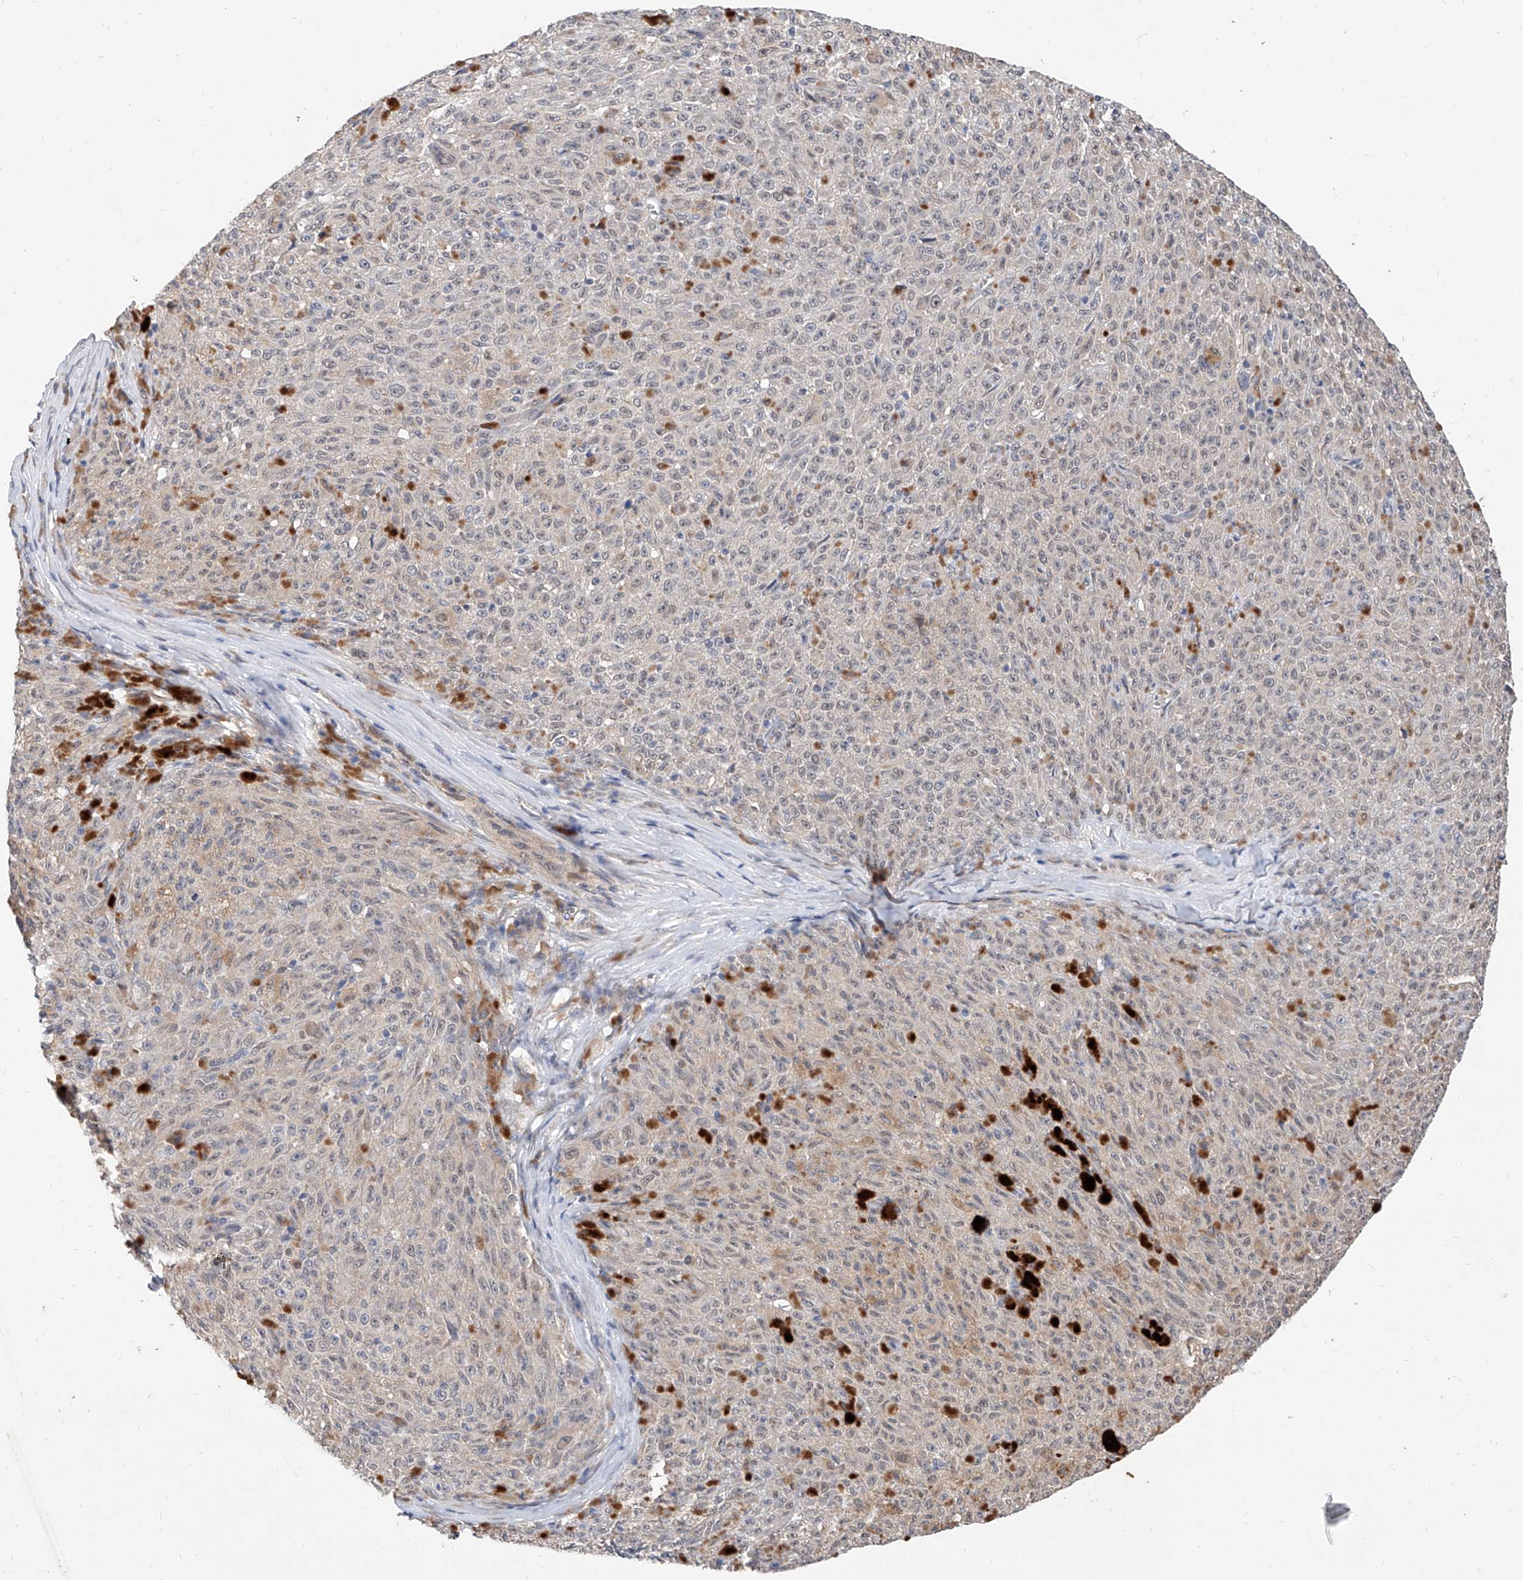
{"staining": {"intensity": "negative", "quantity": "none", "location": "none"}, "tissue": "melanoma", "cell_type": "Tumor cells", "image_type": "cancer", "snomed": [{"axis": "morphology", "description": "Malignant melanoma, NOS"}, {"axis": "topography", "description": "Skin"}], "caption": "The histopathology image demonstrates no significant staining in tumor cells of malignant melanoma. Nuclei are stained in blue.", "gene": "CARMIL3", "patient": {"sex": "female", "age": 82}}